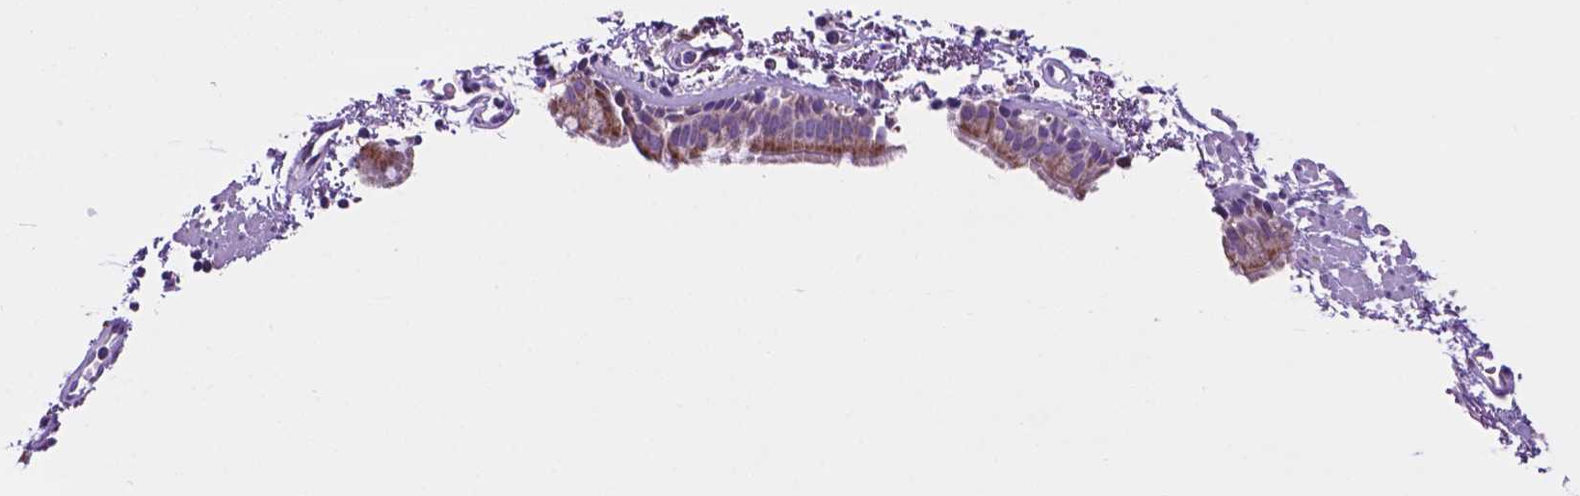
{"staining": {"intensity": "moderate", "quantity": "25%-75%", "location": "cytoplasmic/membranous"}, "tissue": "bronchus", "cell_type": "Respiratory epithelial cells", "image_type": "normal", "snomed": [{"axis": "morphology", "description": "Normal tissue, NOS"}, {"axis": "topography", "description": "Lymph node"}, {"axis": "topography", "description": "Bronchus"}], "caption": "An immunohistochemistry image of benign tissue is shown. Protein staining in brown highlights moderate cytoplasmic/membranous positivity in bronchus within respiratory epithelial cells. The protein of interest is shown in brown color, while the nuclei are stained blue.", "gene": "TMEM121B", "patient": {"sex": "female", "age": 70}}